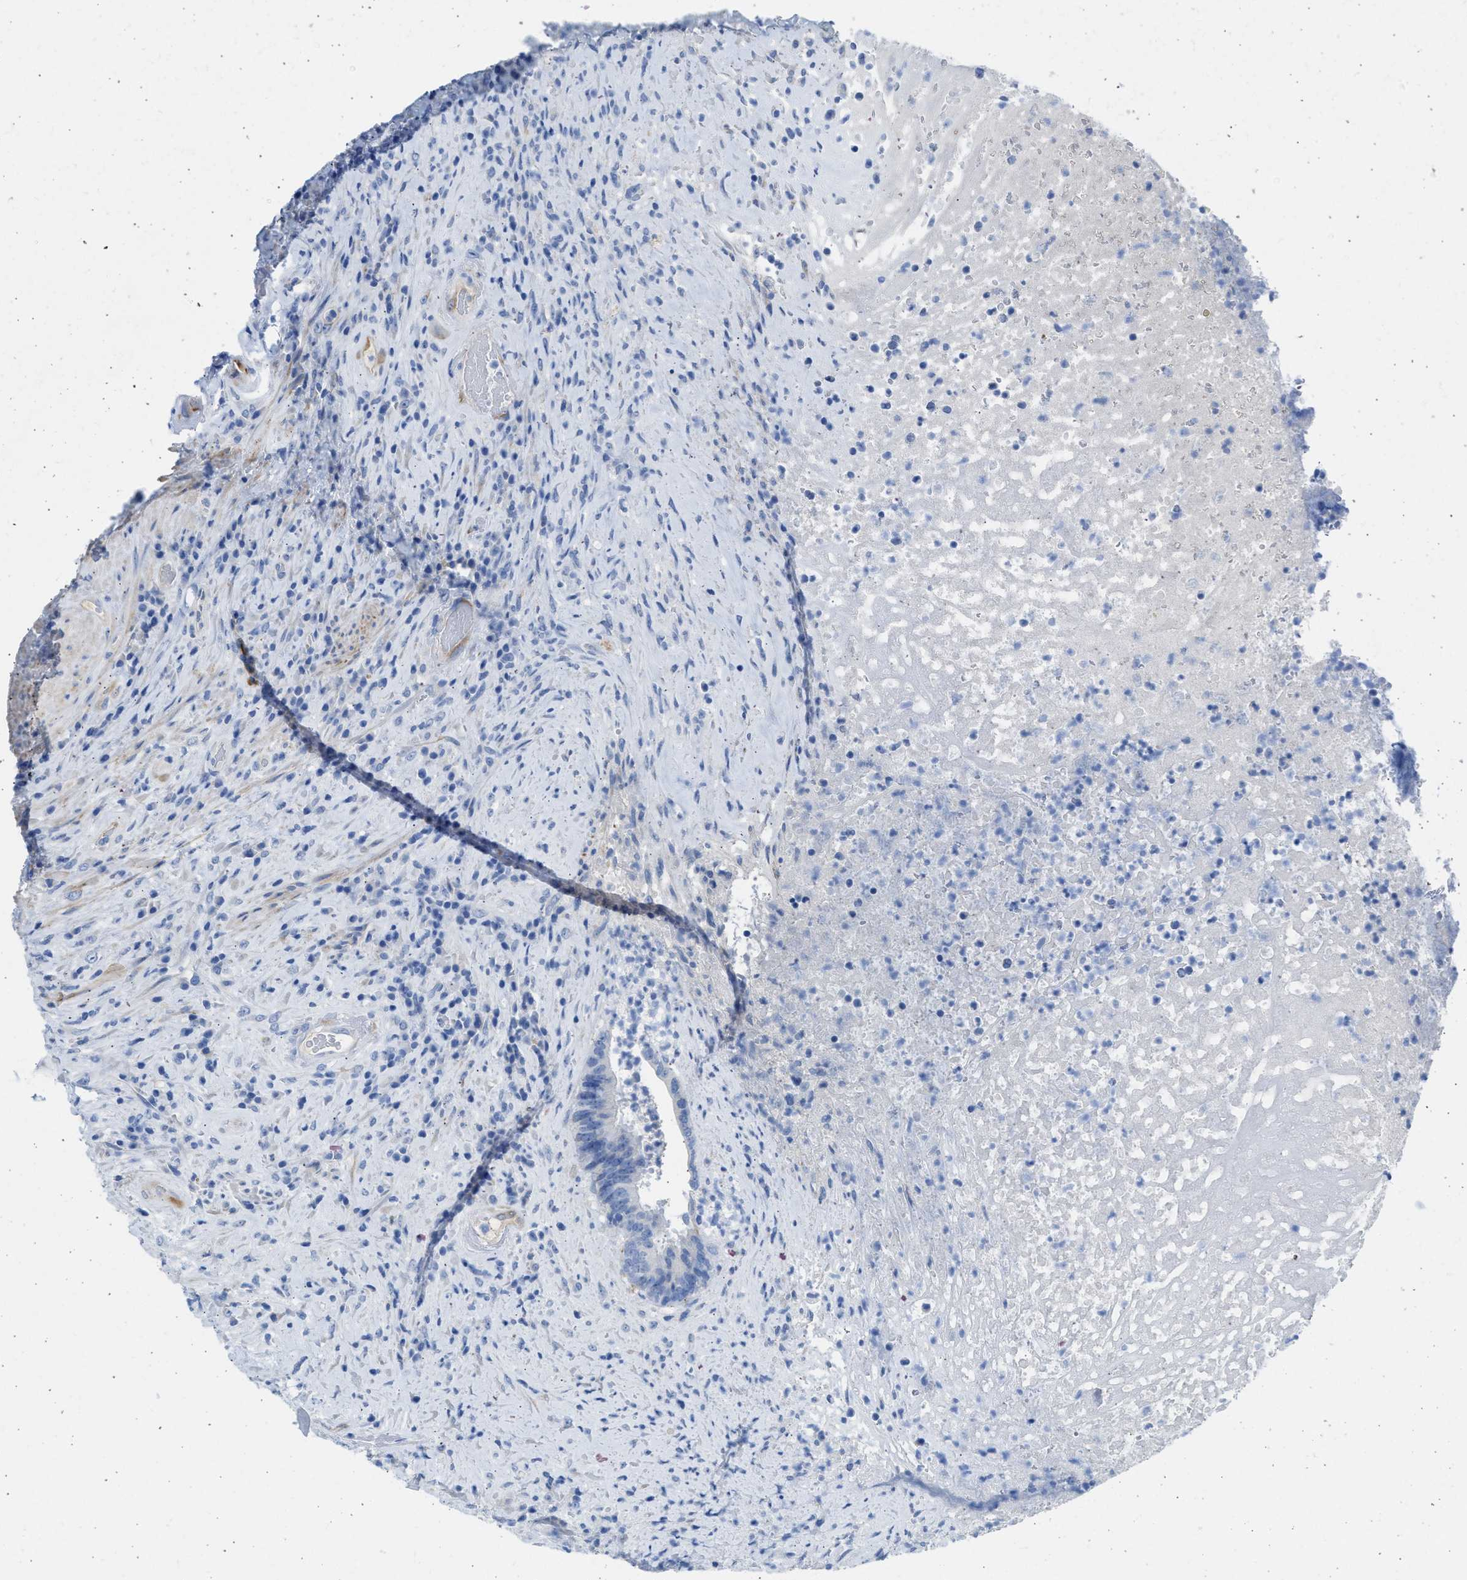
{"staining": {"intensity": "negative", "quantity": "none", "location": "none"}, "tissue": "colorectal cancer", "cell_type": "Tumor cells", "image_type": "cancer", "snomed": [{"axis": "morphology", "description": "Adenocarcinoma, NOS"}, {"axis": "topography", "description": "Rectum"}], "caption": "DAB immunohistochemical staining of human colorectal adenocarcinoma demonstrates no significant positivity in tumor cells.", "gene": "SPATA3", "patient": {"sex": "male", "age": 72}}